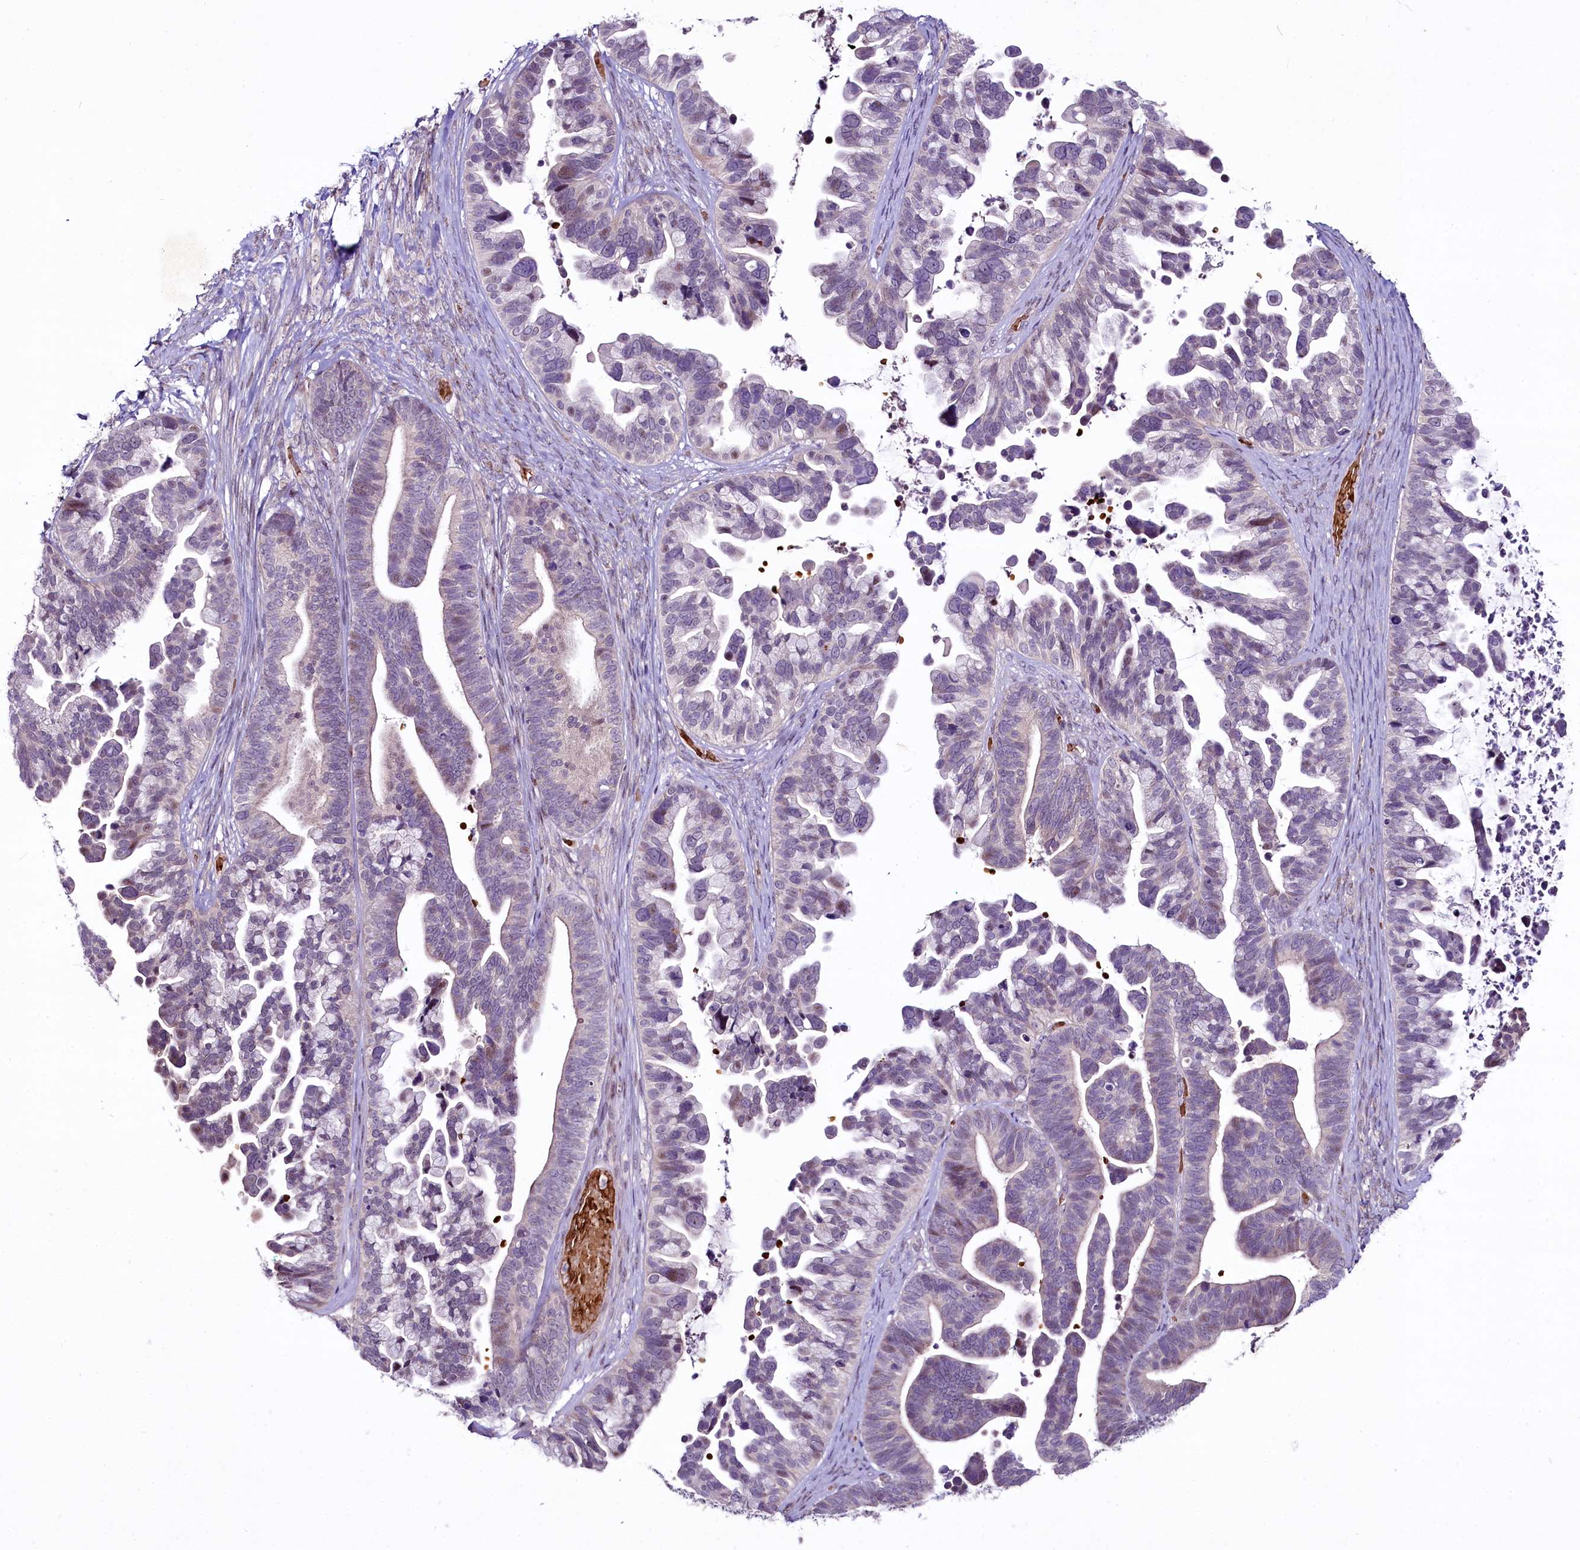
{"staining": {"intensity": "weak", "quantity": "<25%", "location": "nuclear"}, "tissue": "ovarian cancer", "cell_type": "Tumor cells", "image_type": "cancer", "snomed": [{"axis": "morphology", "description": "Cystadenocarcinoma, serous, NOS"}, {"axis": "topography", "description": "Ovary"}], "caption": "IHC photomicrograph of human ovarian cancer stained for a protein (brown), which demonstrates no staining in tumor cells.", "gene": "SUSD3", "patient": {"sex": "female", "age": 56}}